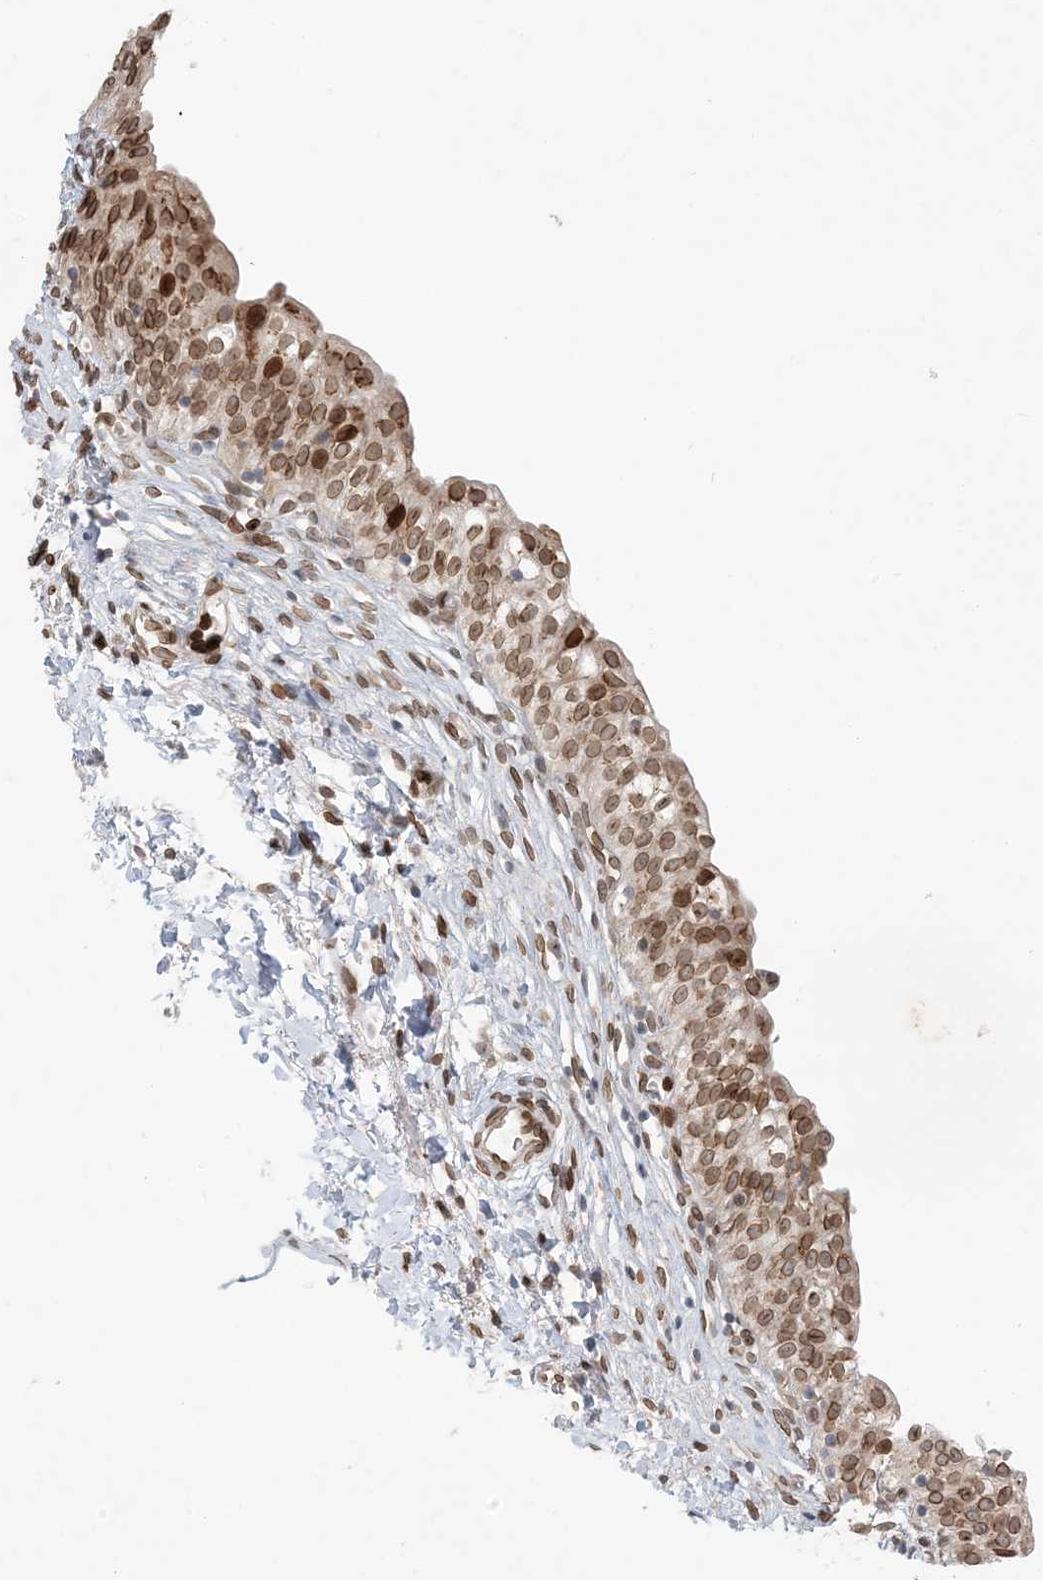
{"staining": {"intensity": "strong", "quantity": "25%-75%", "location": "cytoplasmic/membranous,nuclear"}, "tissue": "urinary bladder", "cell_type": "Urothelial cells", "image_type": "normal", "snomed": [{"axis": "morphology", "description": "Normal tissue, NOS"}, {"axis": "topography", "description": "Urinary bladder"}], "caption": "Protein expression analysis of normal human urinary bladder reveals strong cytoplasmic/membranous,nuclear positivity in approximately 25%-75% of urothelial cells.", "gene": "SLC35A2", "patient": {"sex": "male", "age": 55}}